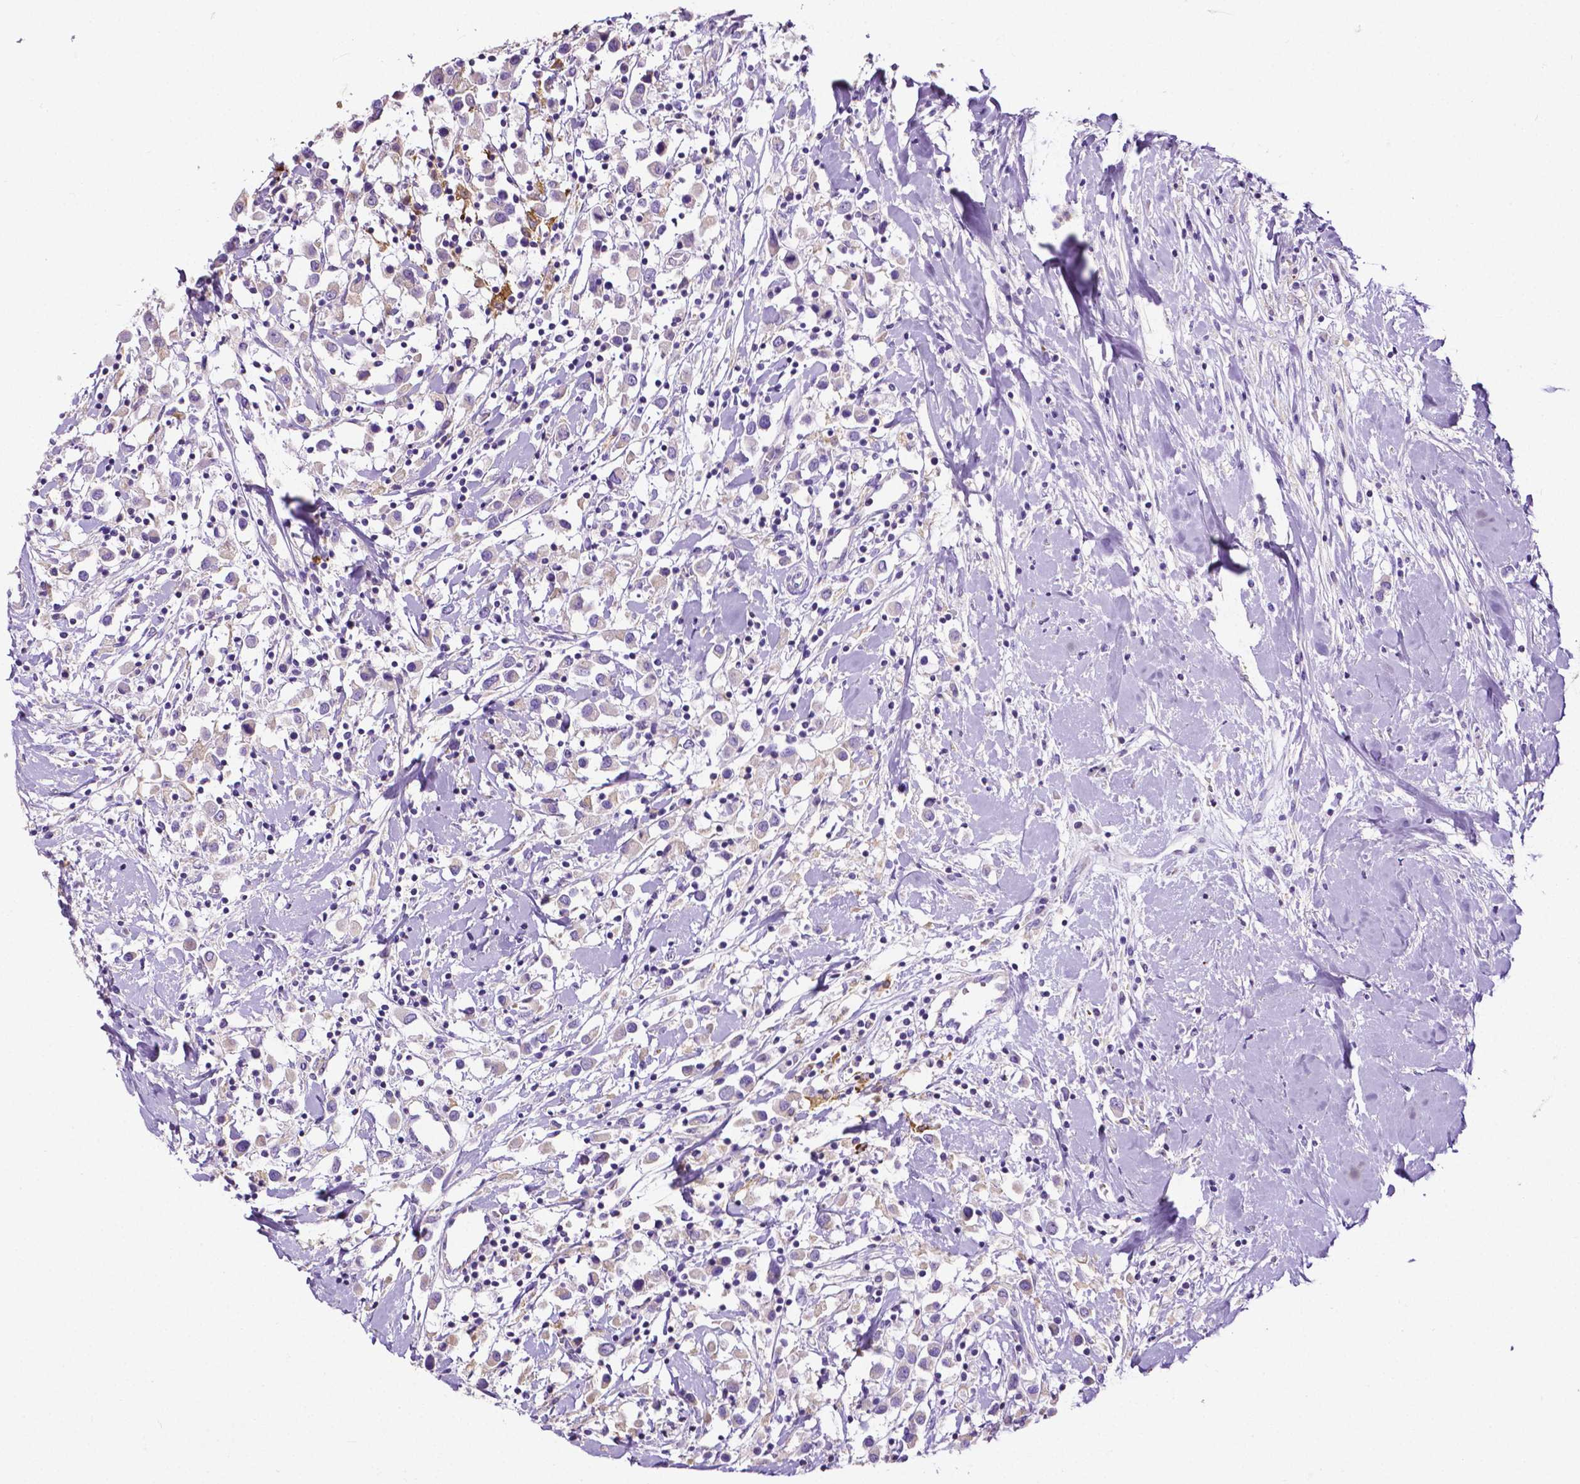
{"staining": {"intensity": "moderate", "quantity": "<25%", "location": "cytoplasmic/membranous"}, "tissue": "breast cancer", "cell_type": "Tumor cells", "image_type": "cancer", "snomed": [{"axis": "morphology", "description": "Duct carcinoma"}, {"axis": "topography", "description": "Breast"}], "caption": "Approximately <25% of tumor cells in human breast invasive ductal carcinoma demonstrate moderate cytoplasmic/membranous protein positivity as visualized by brown immunohistochemical staining.", "gene": "MMP9", "patient": {"sex": "female", "age": 61}}